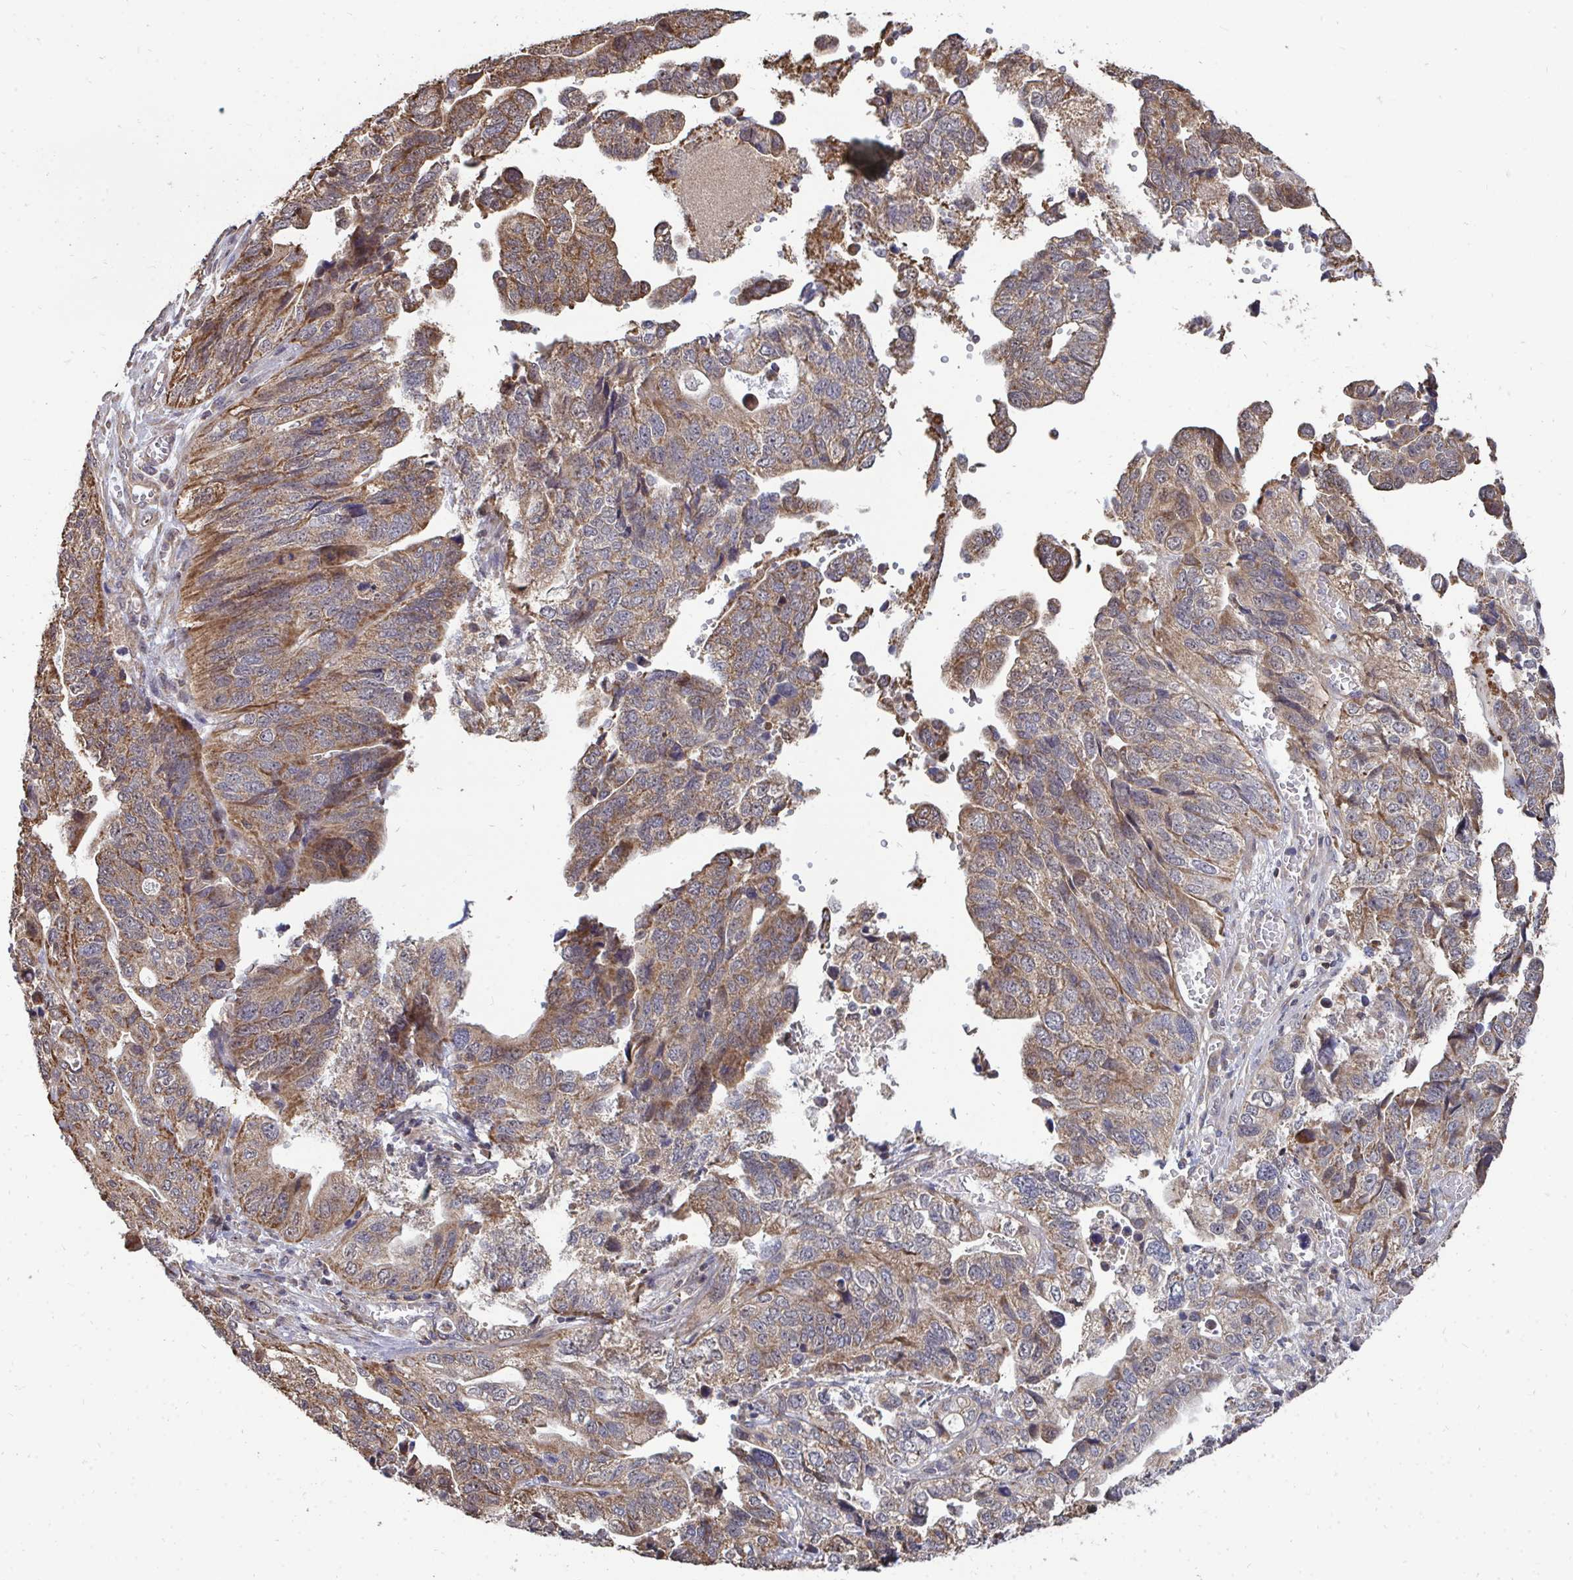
{"staining": {"intensity": "moderate", "quantity": ">75%", "location": "cytoplasmic/membranous"}, "tissue": "stomach cancer", "cell_type": "Tumor cells", "image_type": "cancer", "snomed": [{"axis": "morphology", "description": "Adenocarcinoma, NOS"}, {"axis": "topography", "description": "Stomach, upper"}], "caption": "There is medium levels of moderate cytoplasmic/membranous positivity in tumor cells of stomach cancer, as demonstrated by immunohistochemical staining (brown color).", "gene": "DNAJA2", "patient": {"sex": "female", "age": 67}}